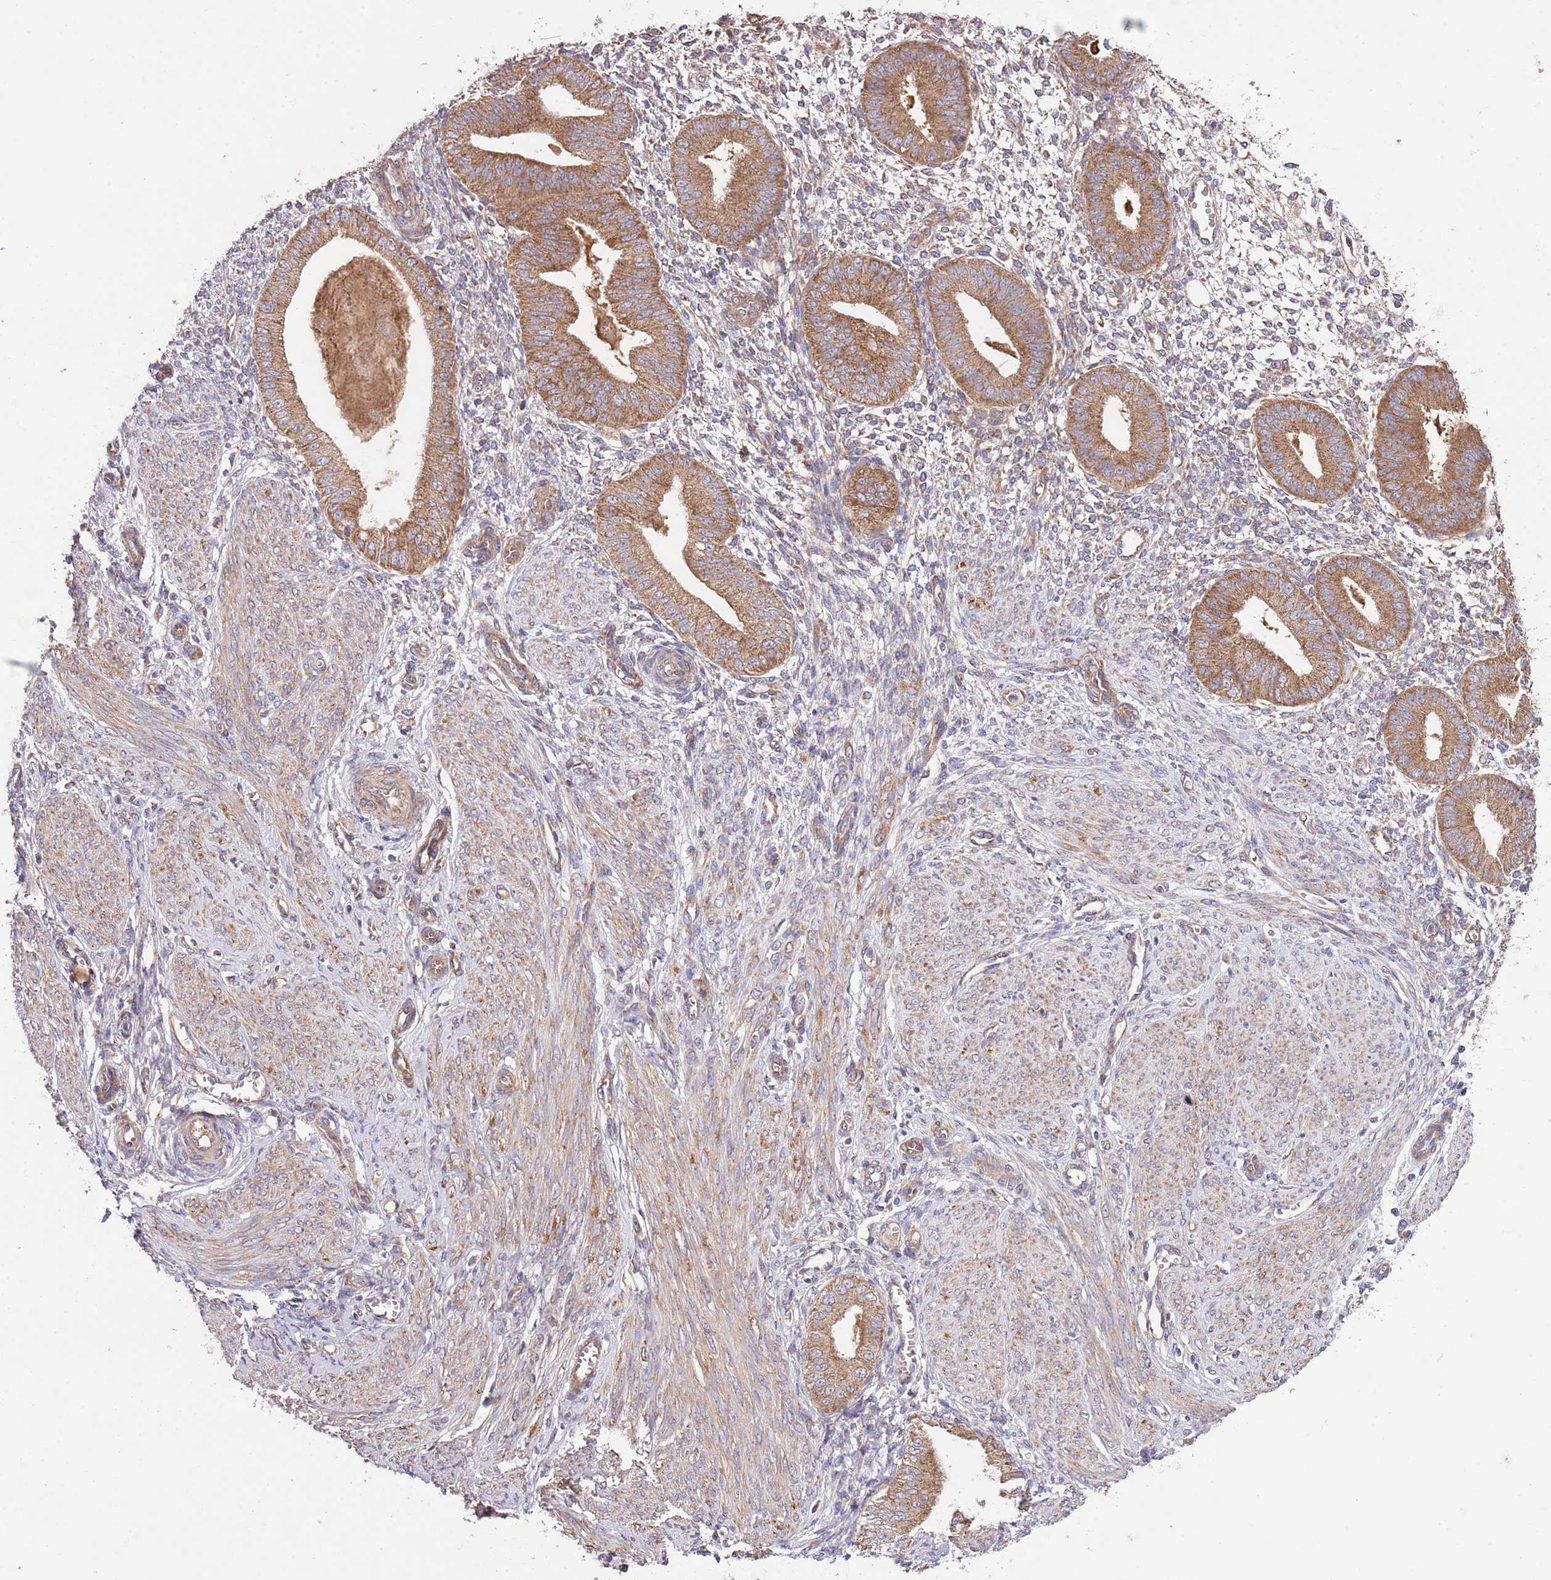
{"staining": {"intensity": "weak", "quantity": "25%-75%", "location": "cytoplasmic/membranous"}, "tissue": "endometrium", "cell_type": "Cells in endometrial stroma", "image_type": "normal", "snomed": [{"axis": "morphology", "description": "Normal tissue, NOS"}, {"axis": "topography", "description": "Endometrium"}], "caption": "Benign endometrium displays weak cytoplasmic/membranous staining in about 25%-75% of cells in endometrial stroma, visualized by immunohistochemistry.", "gene": "MFNG", "patient": {"sex": "female", "age": 49}}